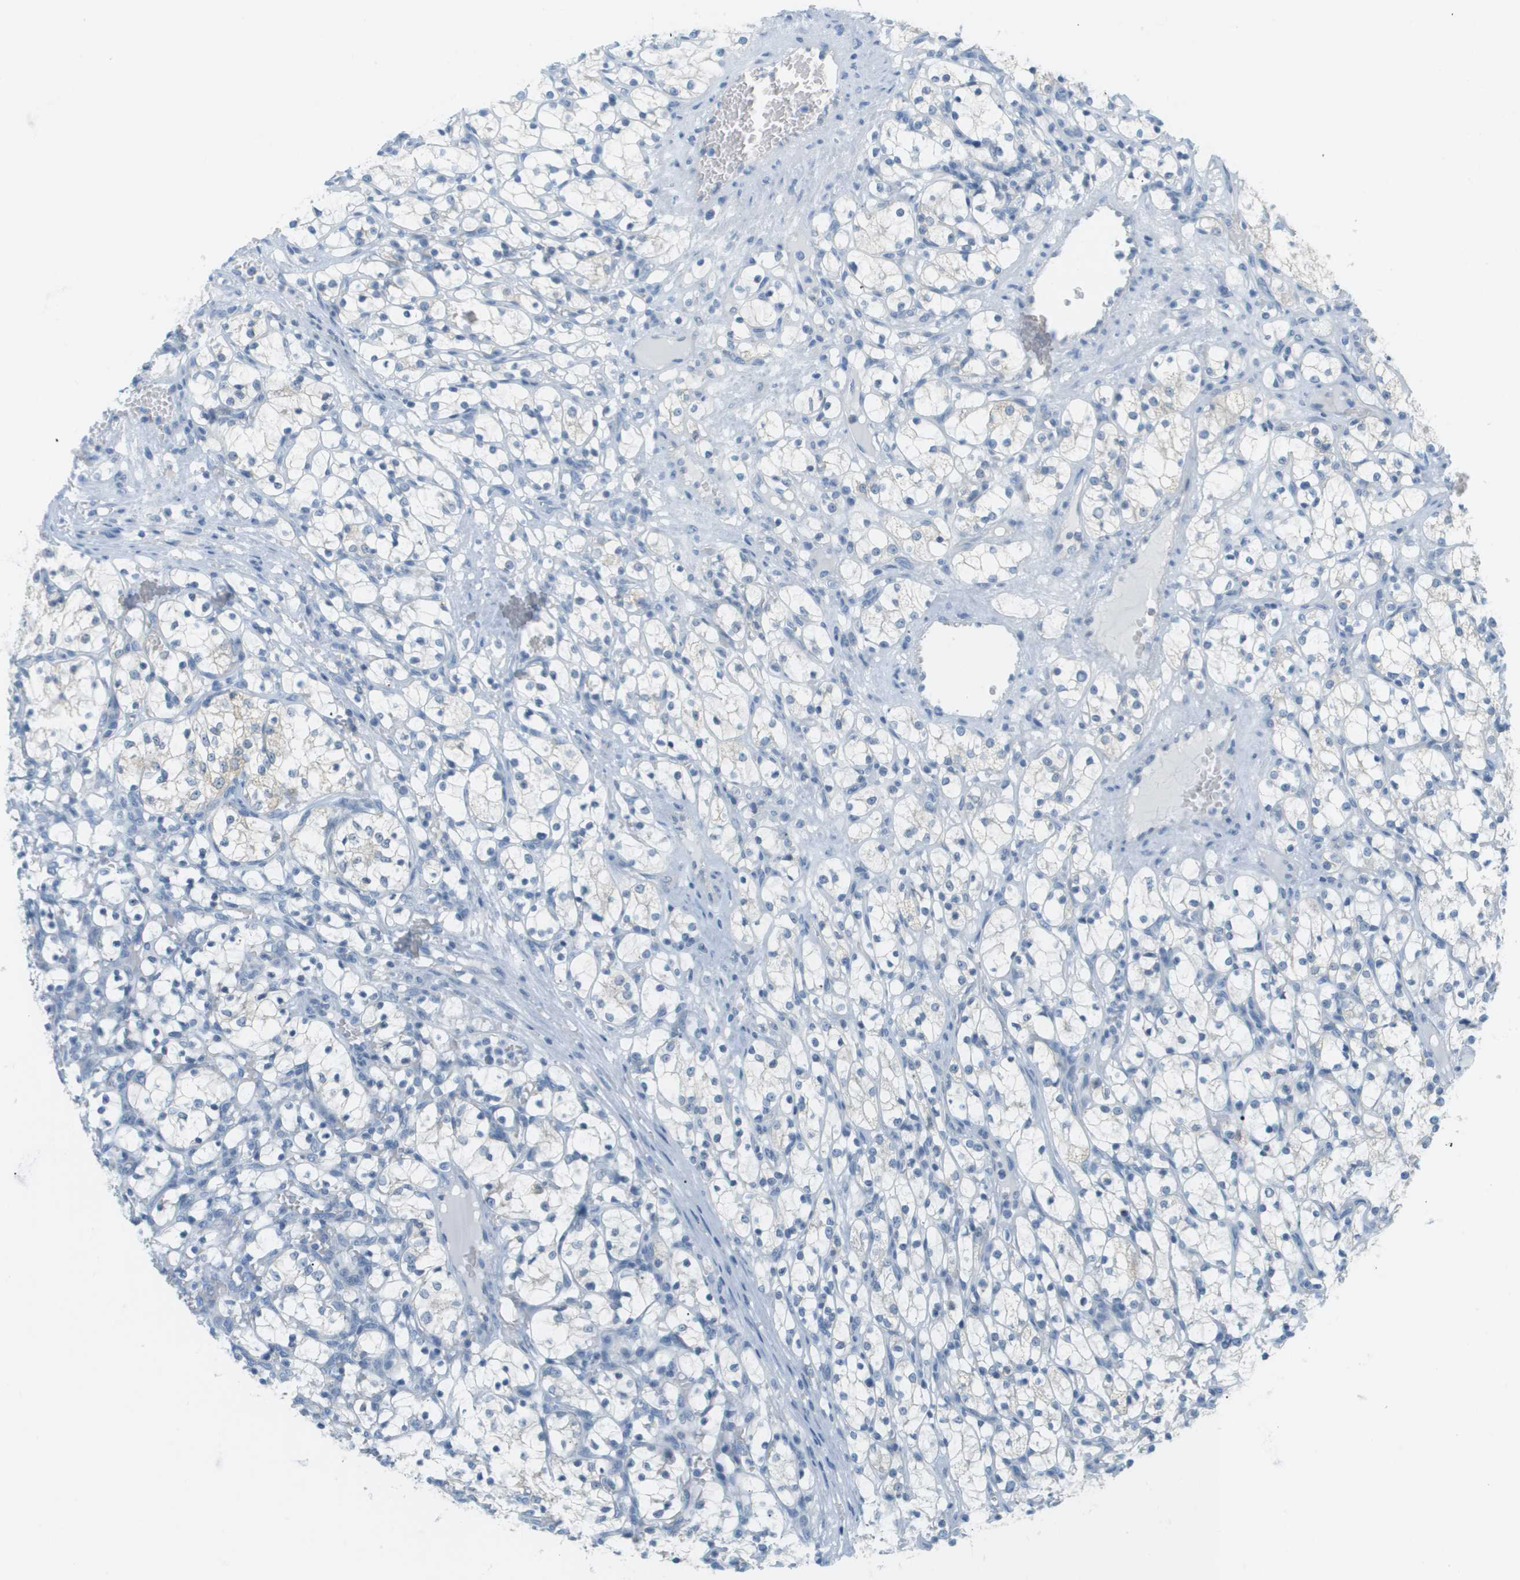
{"staining": {"intensity": "negative", "quantity": "none", "location": "none"}, "tissue": "renal cancer", "cell_type": "Tumor cells", "image_type": "cancer", "snomed": [{"axis": "morphology", "description": "Adenocarcinoma, NOS"}, {"axis": "topography", "description": "Kidney"}], "caption": "High power microscopy image of an IHC image of renal cancer, revealing no significant staining in tumor cells.", "gene": "SMYD5", "patient": {"sex": "female", "age": 69}}